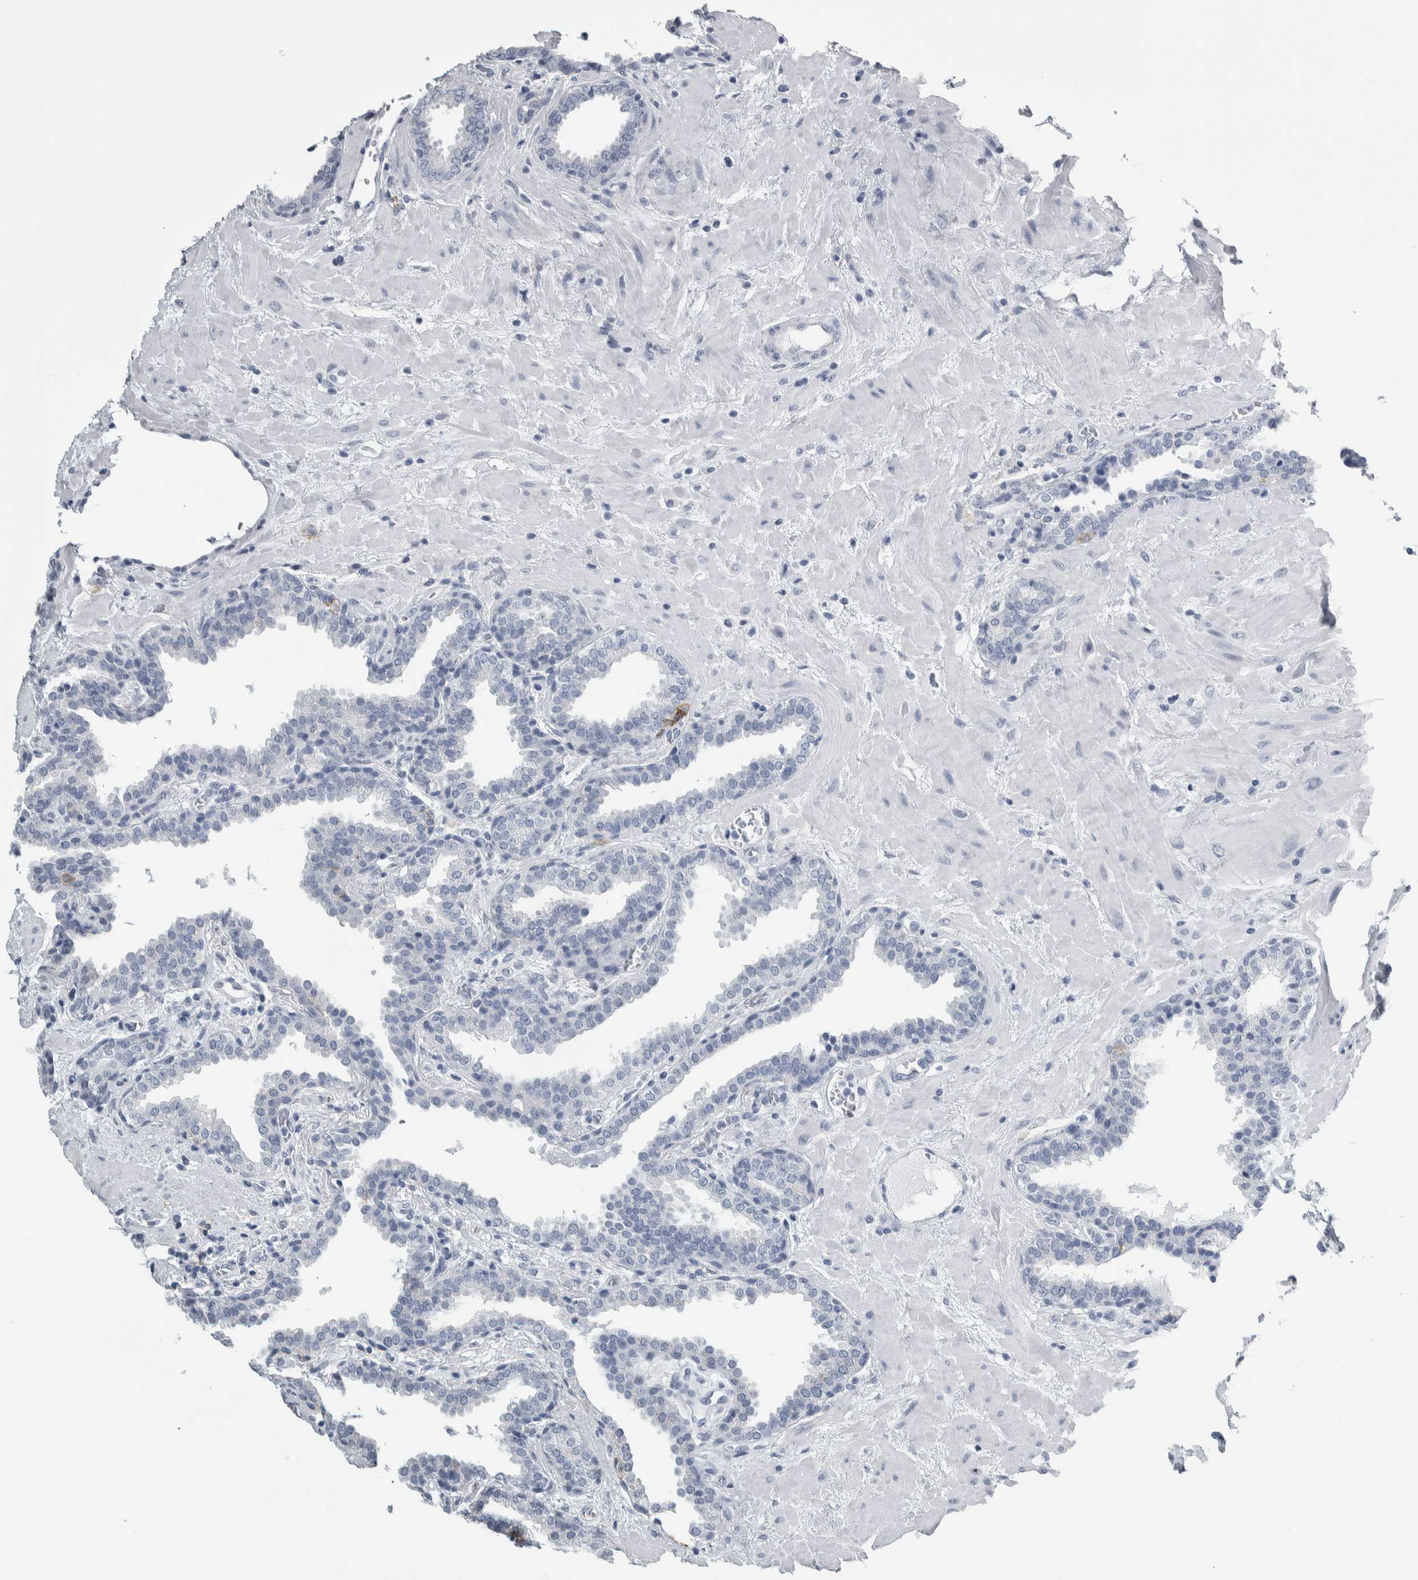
{"staining": {"intensity": "negative", "quantity": "none", "location": "none"}, "tissue": "prostate", "cell_type": "Glandular cells", "image_type": "normal", "snomed": [{"axis": "morphology", "description": "Normal tissue, NOS"}, {"axis": "topography", "description": "Prostate"}], "caption": "This is a histopathology image of immunohistochemistry (IHC) staining of unremarkable prostate, which shows no positivity in glandular cells.", "gene": "CDH17", "patient": {"sex": "male", "age": 51}}